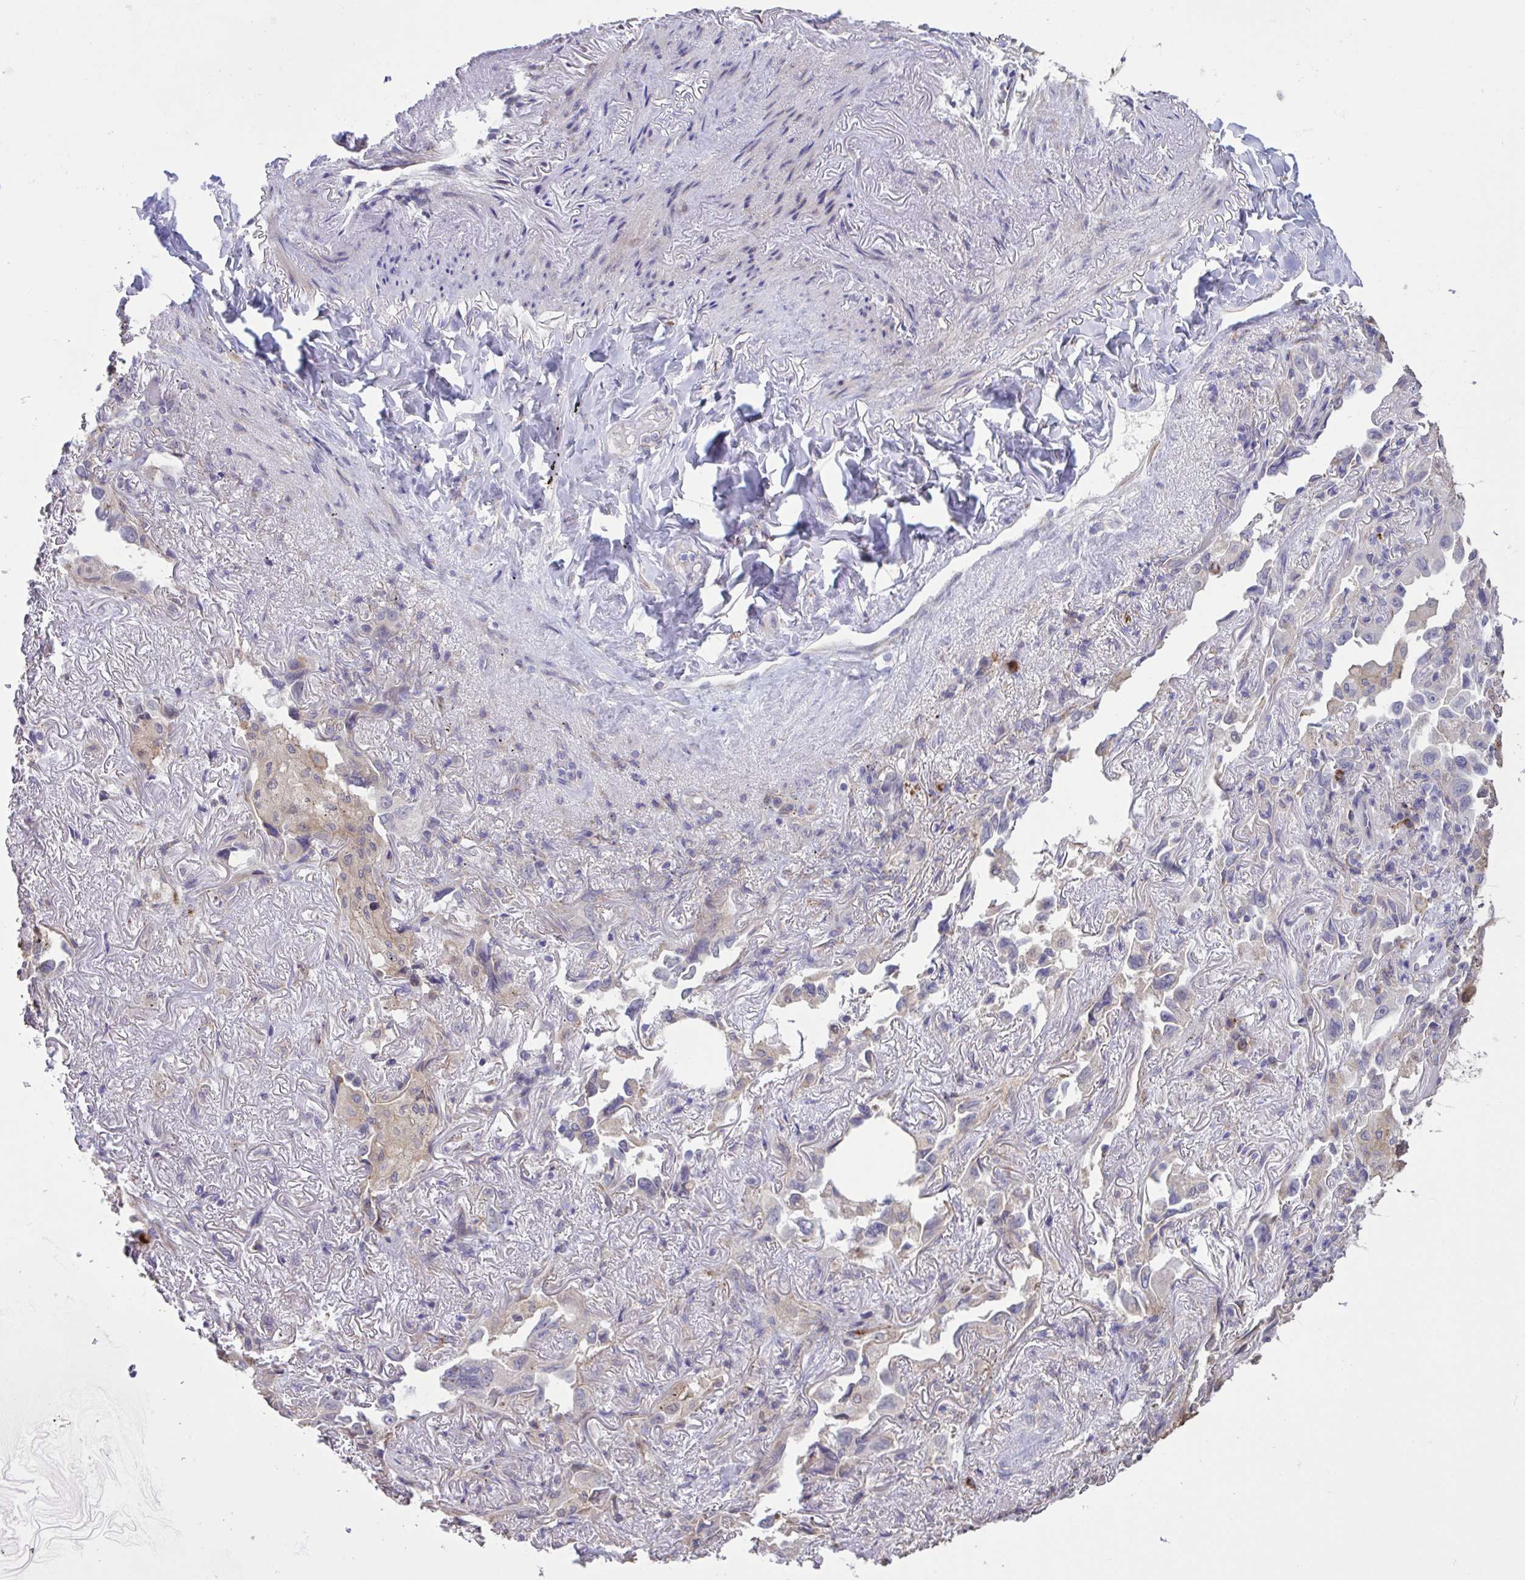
{"staining": {"intensity": "negative", "quantity": "none", "location": "none"}, "tissue": "lung cancer", "cell_type": "Tumor cells", "image_type": "cancer", "snomed": [{"axis": "morphology", "description": "Adenocarcinoma, NOS"}, {"axis": "topography", "description": "Lung"}], "caption": "Tumor cells show no significant positivity in lung adenocarcinoma.", "gene": "MRGPRX2", "patient": {"sex": "female", "age": 69}}